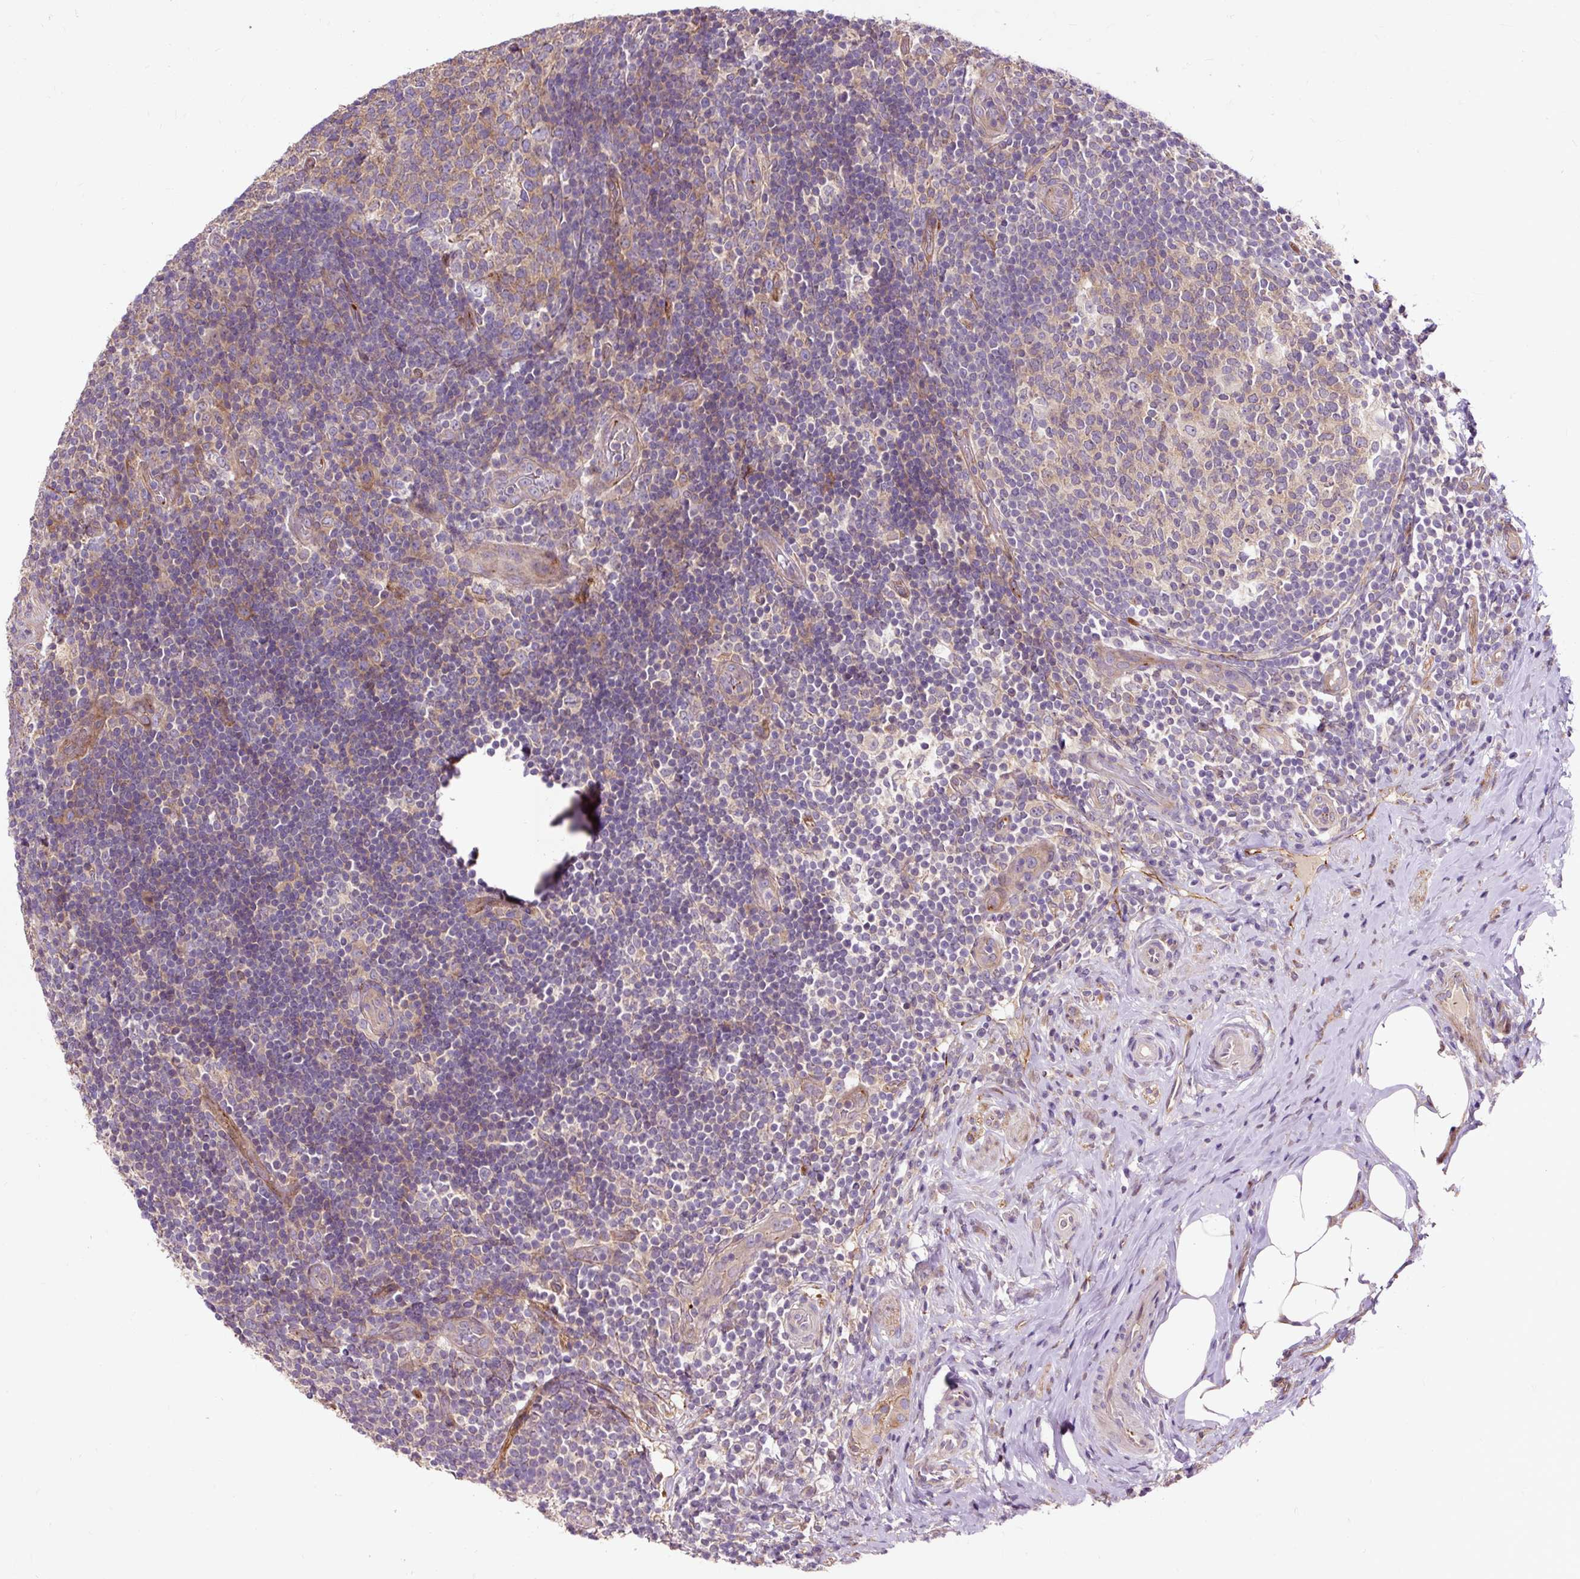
{"staining": {"intensity": "moderate", "quantity": "25%-75%", "location": "cytoplasmic/membranous"}, "tissue": "appendix", "cell_type": "Glandular cells", "image_type": "normal", "snomed": [{"axis": "morphology", "description": "Normal tissue, NOS"}, {"axis": "topography", "description": "Appendix"}], "caption": "This photomicrograph reveals immunohistochemistry (IHC) staining of unremarkable appendix, with medium moderate cytoplasmic/membranous staining in about 25%-75% of glandular cells.", "gene": "PCDHGB3", "patient": {"sex": "female", "age": 43}}